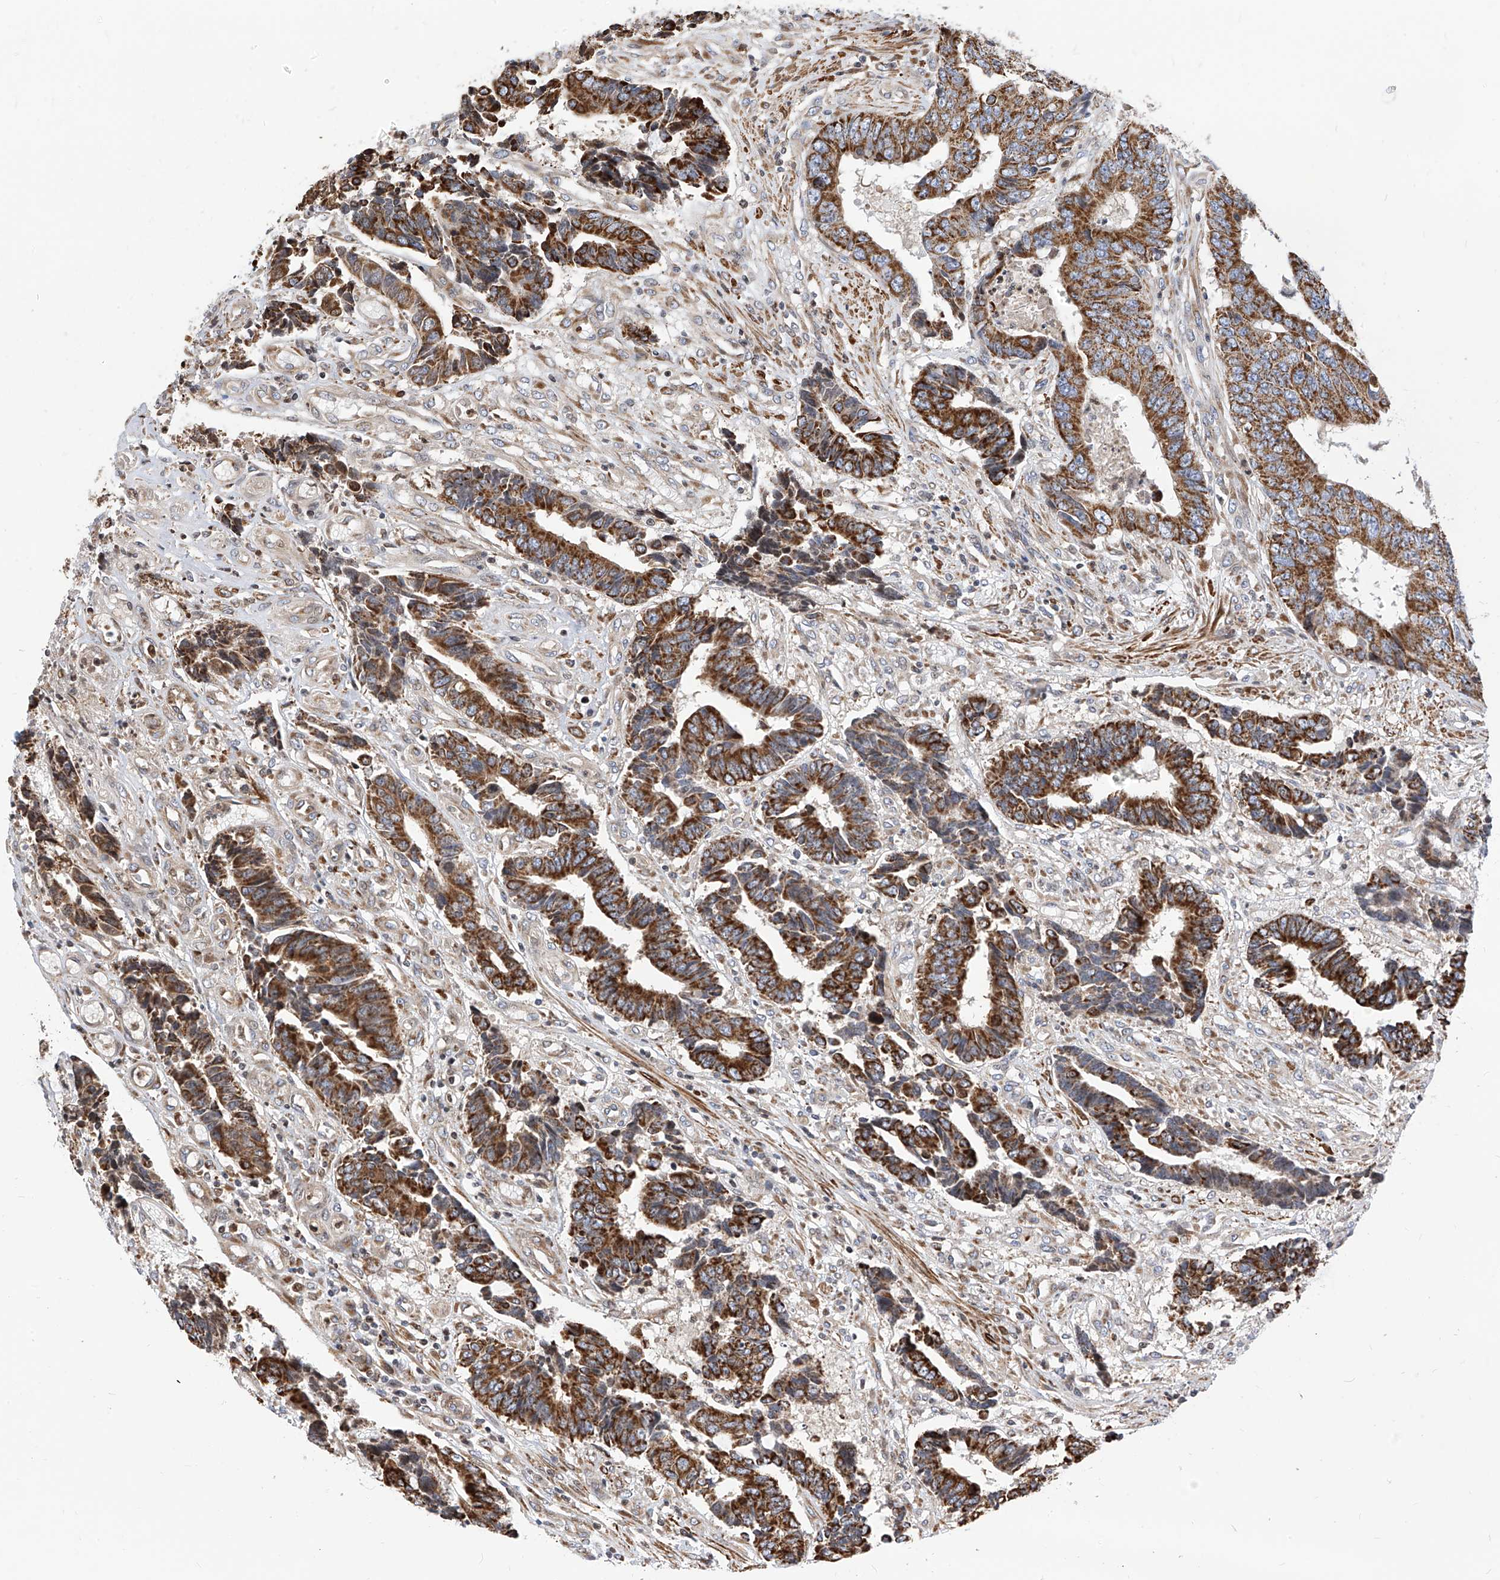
{"staining": {"intensity": "strong", "quantity": ">75%", "location": "cytoplasmic/membranous"}, "tissue": "colorectal cancer", "cell_type": "Tumor cells", "image_type": "cancer", "snomed": [{"axis": "morphology", "description": "Adenocarcinoma, NOS"}, {"axis": "topography", "description": "Rectum"}], "caption": "The photomicrograph exhibits immunohistochemical staining of adenocarcinoma (colorectal). There is strong cytoplasmic/membranous expression is identified in approximately >75% of tumor cells.", "gene": "TTLL8", "patient": {"sex": "male", "age": 84}}